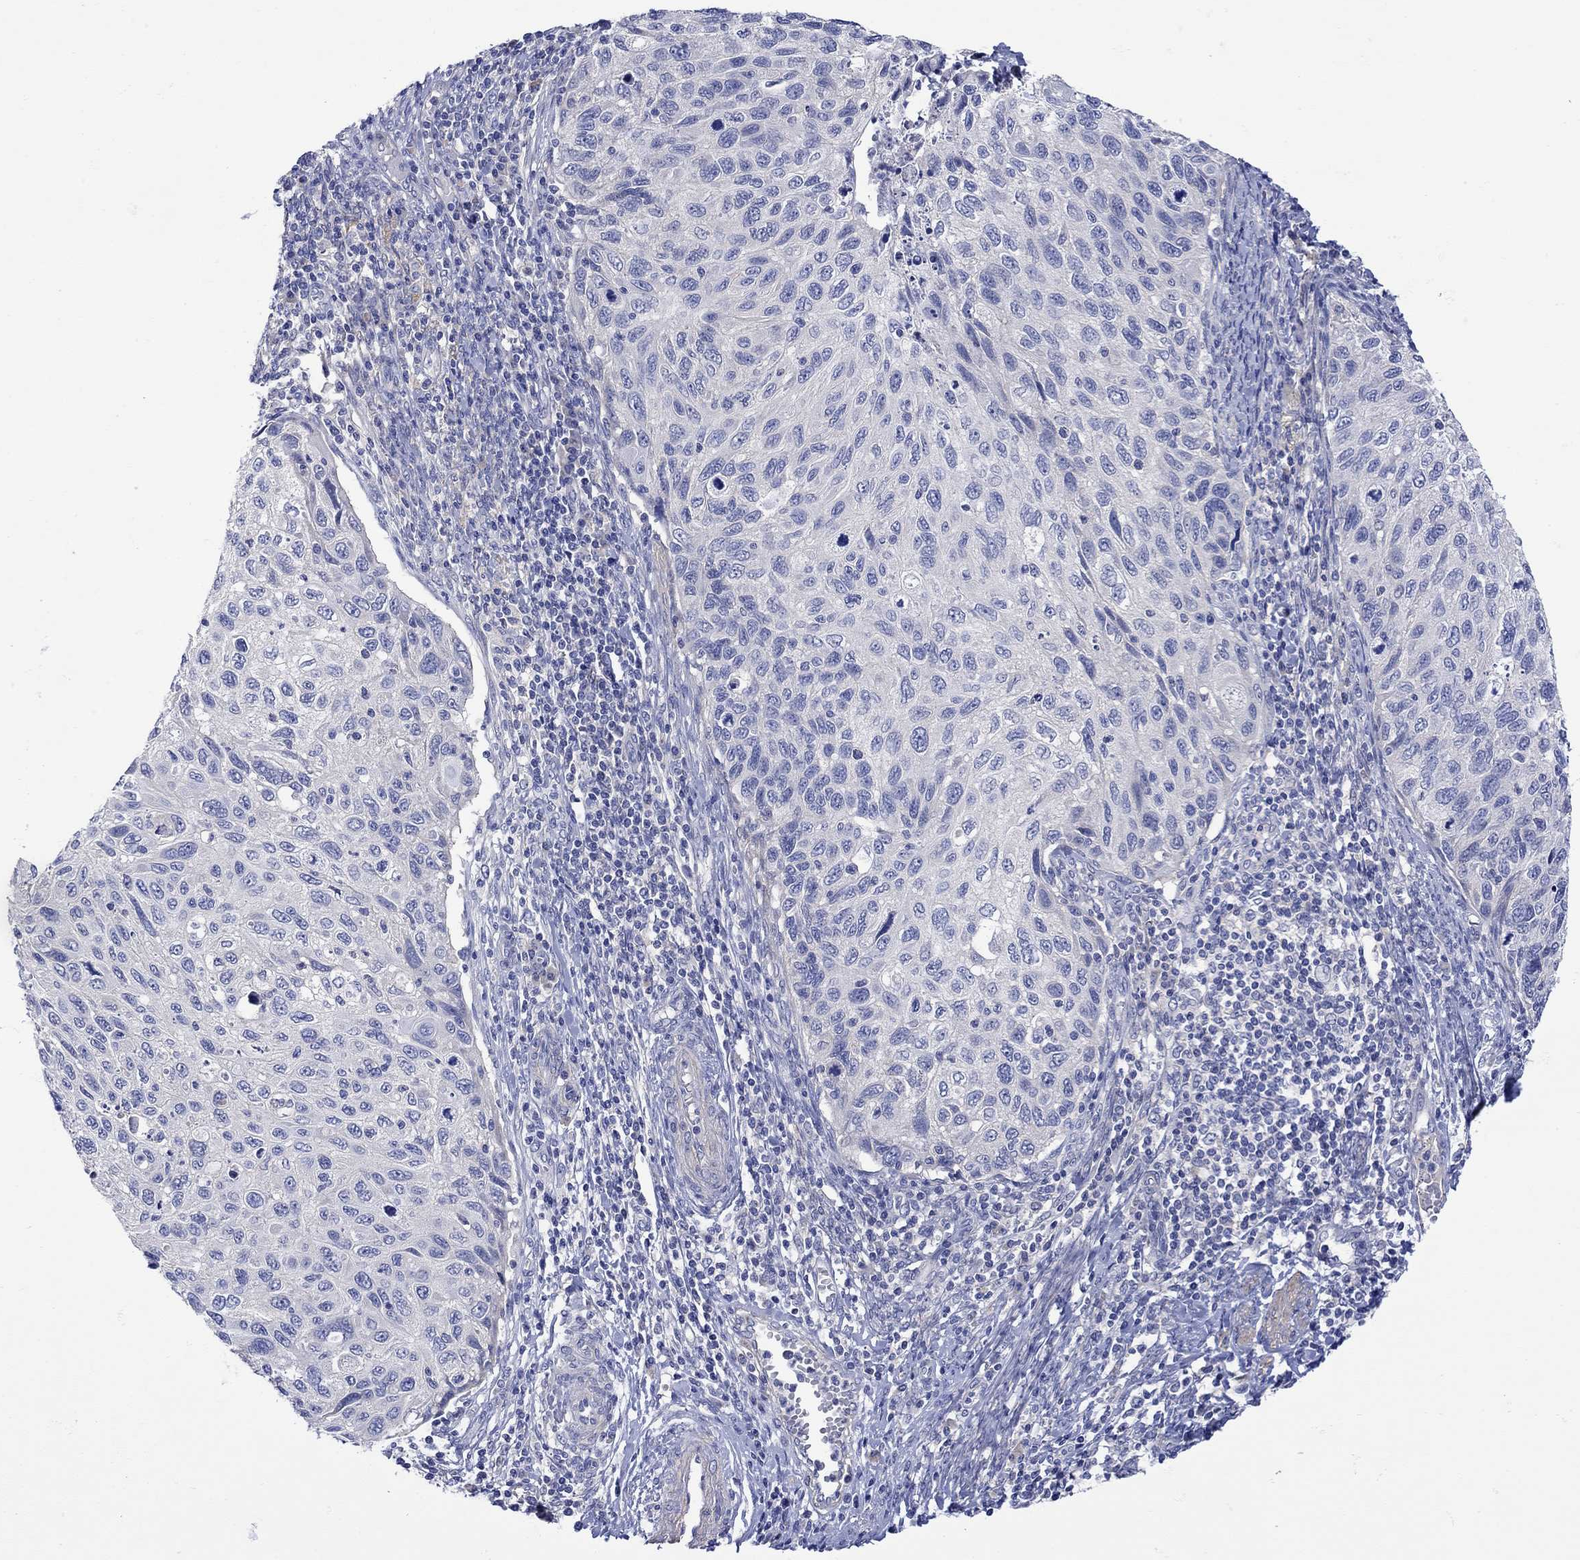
{"staining": {"intensity": "negative", "quantity": "none", "location": "none"}, "tissue": "cervical cancer", "cell_type": "Tumor cells", "image_type": "cancer", "snomed": [{"axis": "morphology", "description": "Squamous cell carcinoma, NOS"}, {"axis": "topography", "description": "Cervix"}], "caption": "Immunohistochemistry (IHC) histopathology image of cervical cancer stained for a protein (brown), which exhibits no positivity in tumor cells.", "gene": "MSI1", "patient": {"sex": "female", "age": 70}}